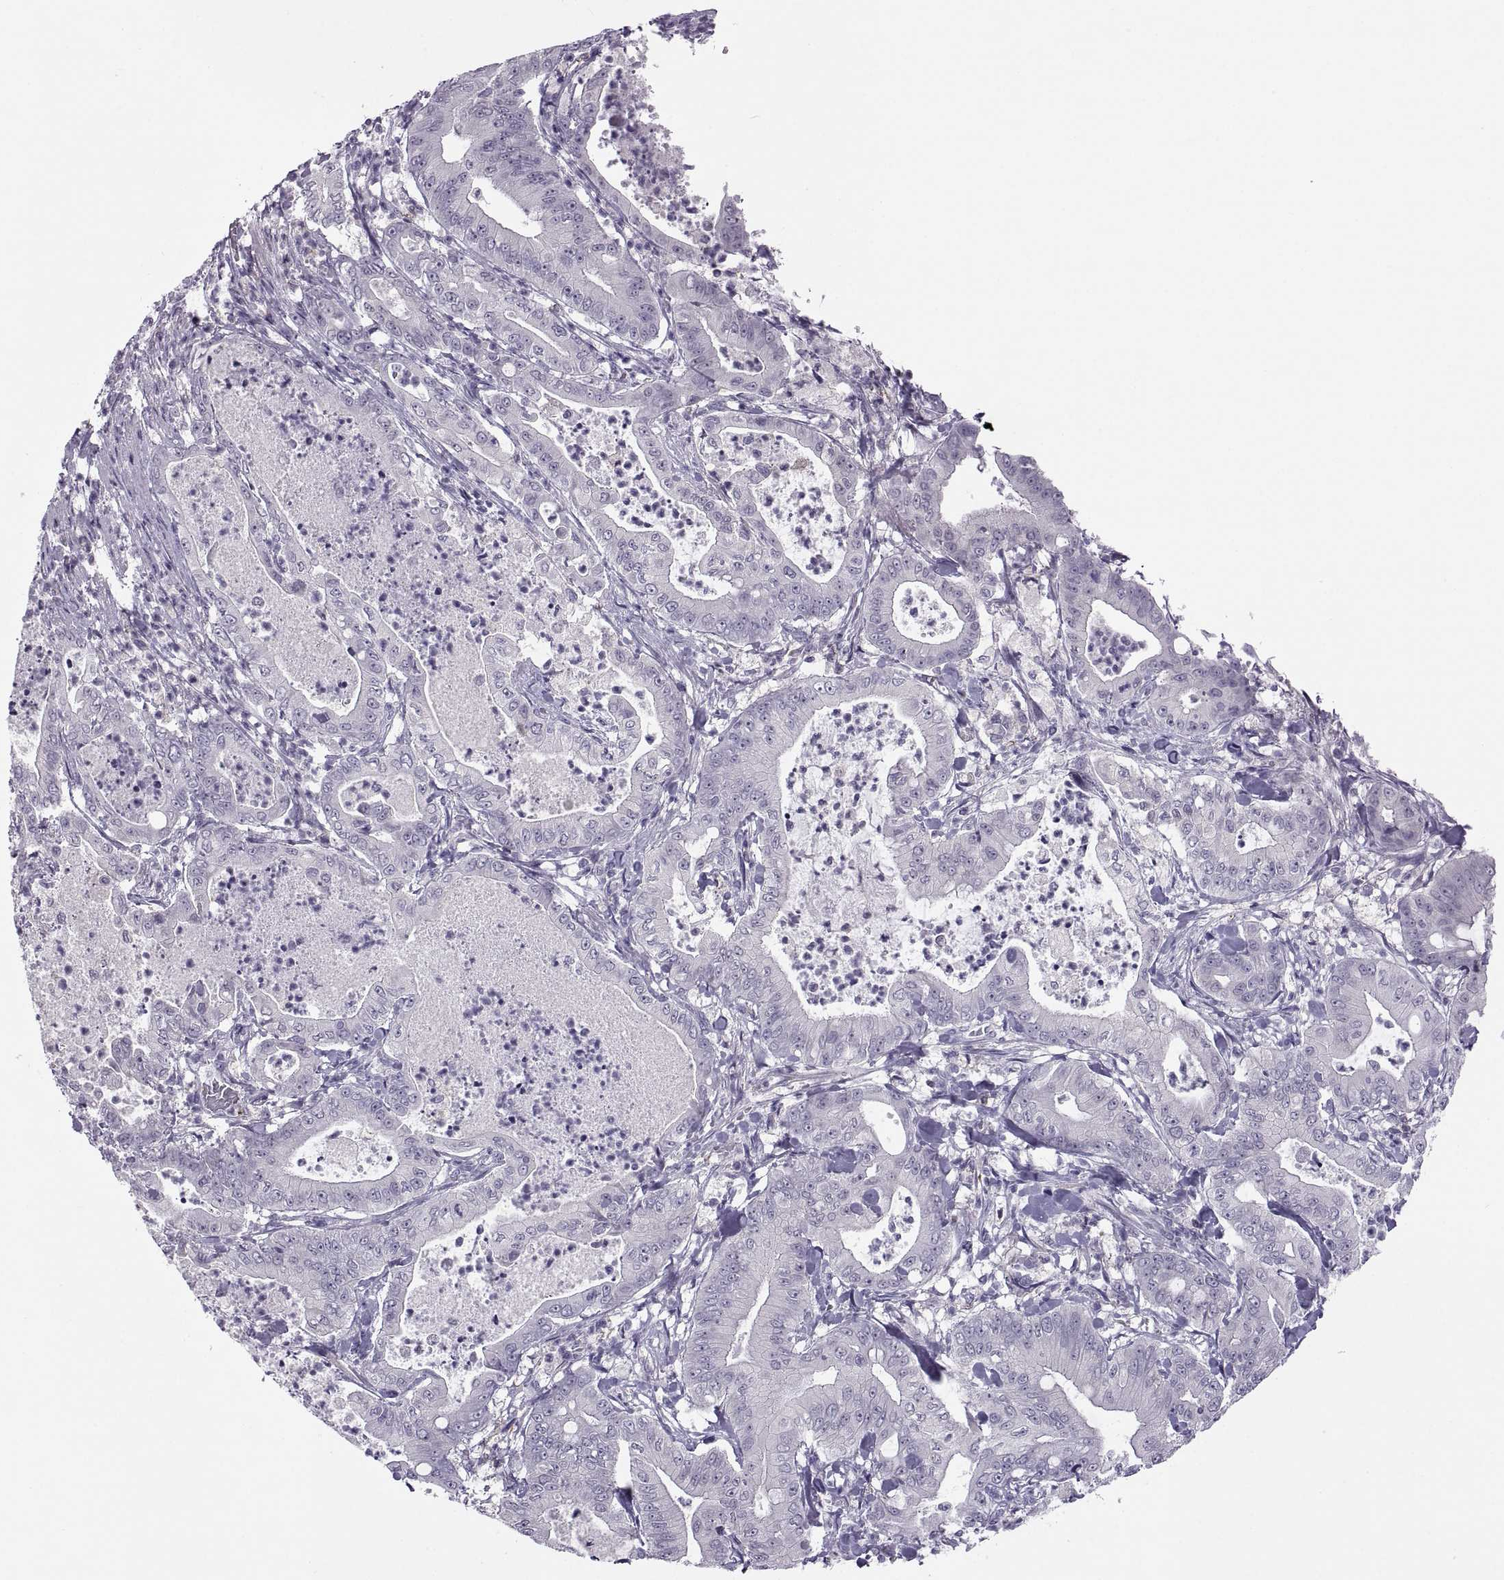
{"staining": {"intensity": "negative", "quantity": "none", "location": "none"}, "tissue": "pancreatic cancer", "cell_type": "Tumor cells", "image_type": "cancer", "snomed": [{"axis": "morphology", "description": "Adenocarcinoma, NOS"}, {"axis": "topography", "description": "Pancreas"}], "caption": "High magnification brightfield microscopy of pancreatic adenocarcinoma stained with DAB (brown) and counterstained with hematoxylin (blue): tumor cells show no significant staining. (DAB IHC with hematoxylin counter stain).", "gene": "TTC21A", "patient": {"sex": "male", "age": 71}}